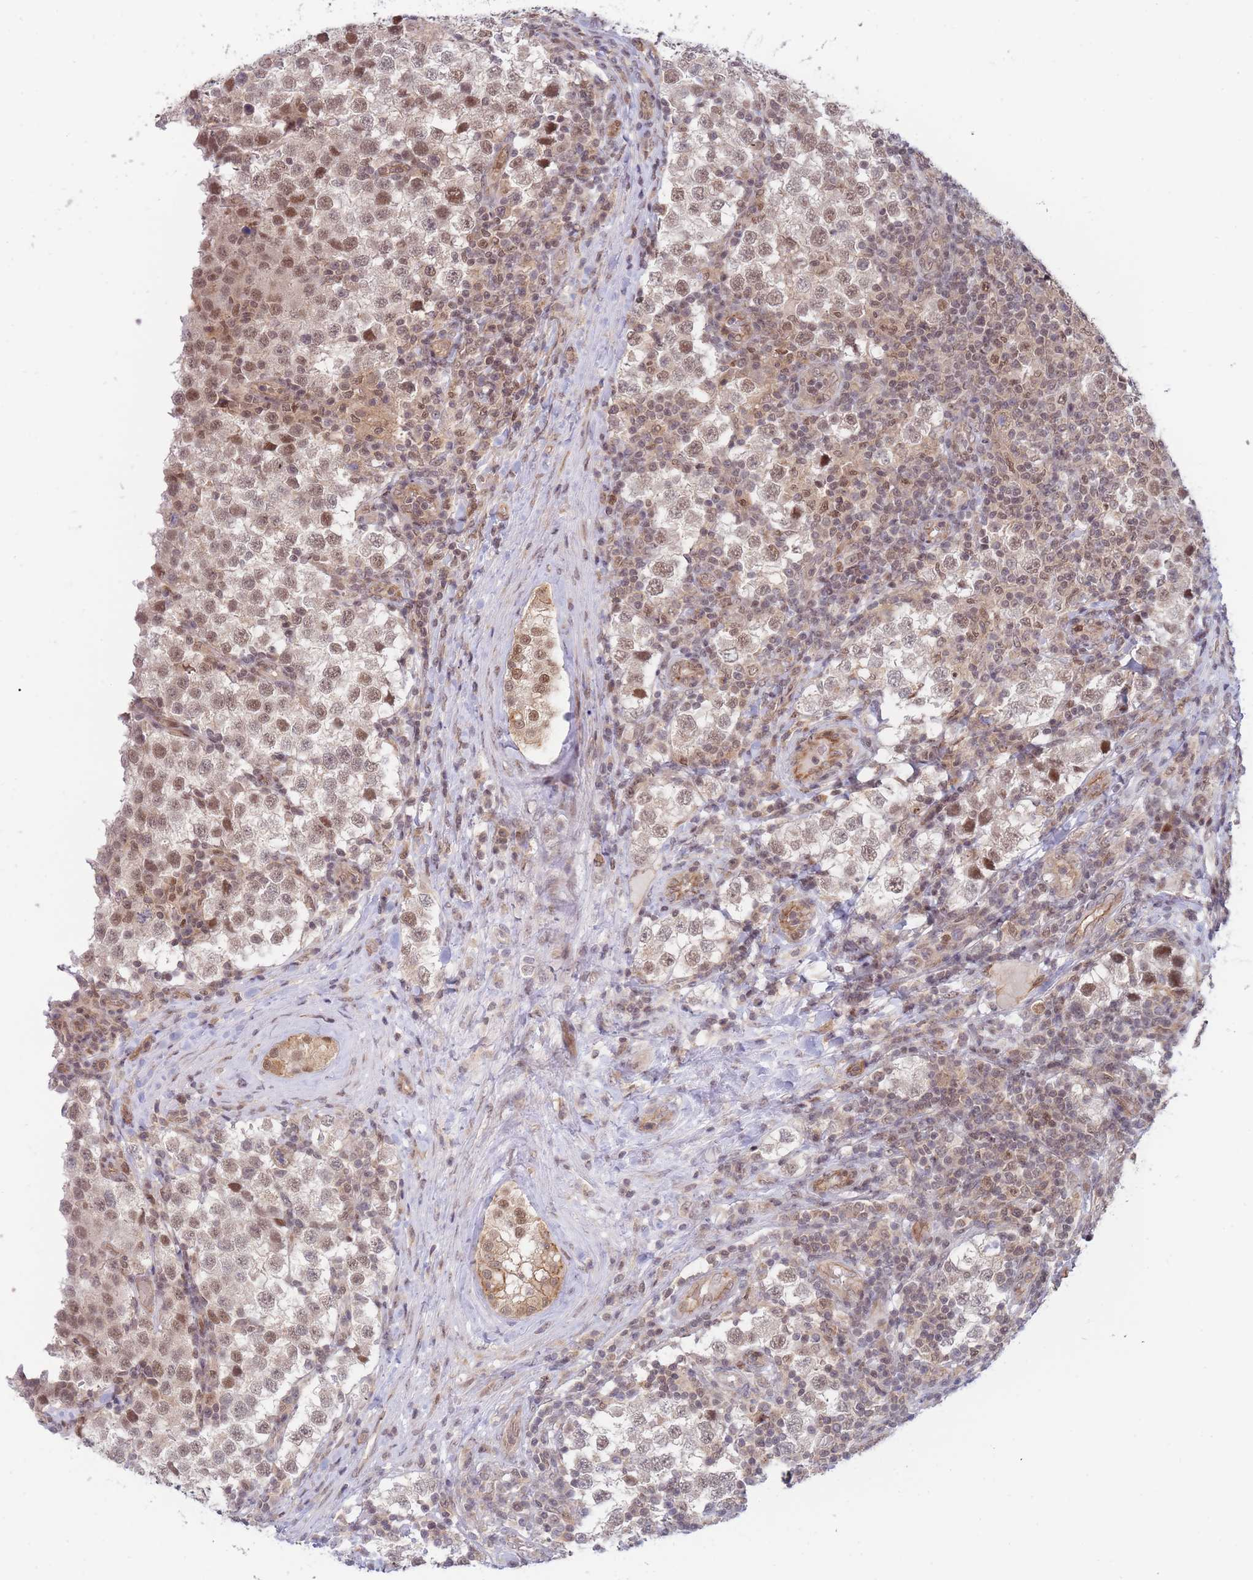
{"staining": {"intensity": "moderate", "quantity": ">75%", "location": "nuclear"}, "tissue": "testis cancer", "cell_type": "Tumor cells", "image_type": "cancer", "snomed": [{"axis": "morphology", "description": "Seminoma, NOS"}, {"axis": "topography", "description": "Testis"}], "caption": "Testis cancer (seminoma) stained with a brown dye shows moderate nuclear positive expression in about >75% of tumor cells.", "gene": "BOD1L1", "patient": {"sex": "male", "age": 34}}